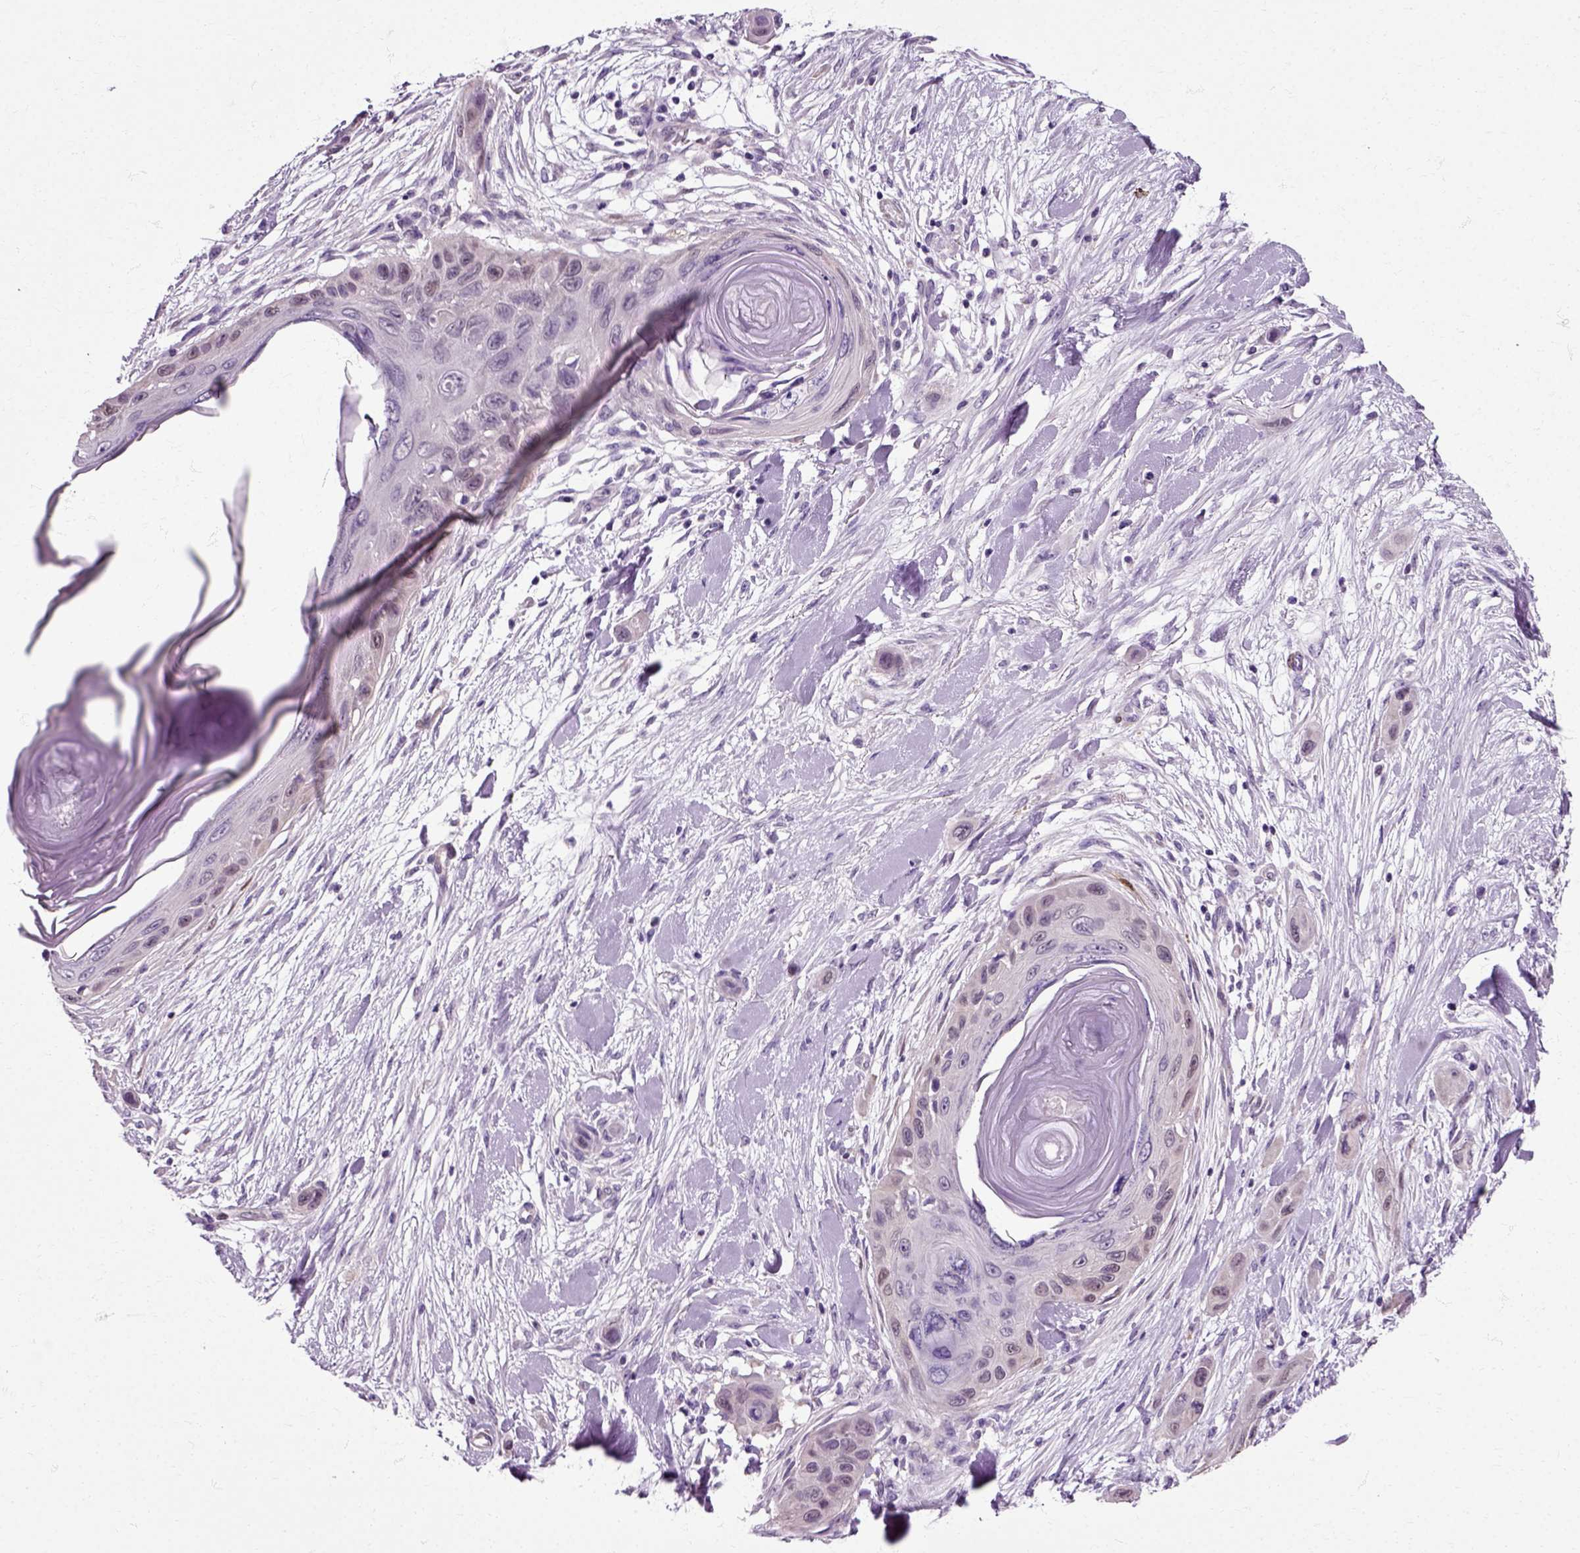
{"staining": {"intensity": "weak", "quantity": "<25%", "location": "cytoplasmic/membranous"}, "tissue": "skin cancer", "cell_type": "Tumor cells", "image_type": "cancer", "snomed": [{"axis": "morphology", "description": "Squamous cell carcinoma, NOS"}, {"axis": "topography", "description": "Skin"}], "caption": "This micrograph is of skin cancer stained with immunohistochemistry to label a protein in brown with the nuclei are counter-stained blue. There is no staining in tumor cells.", "gene": "HSPA2", "patient": {"sex": "male", "age": 79}}